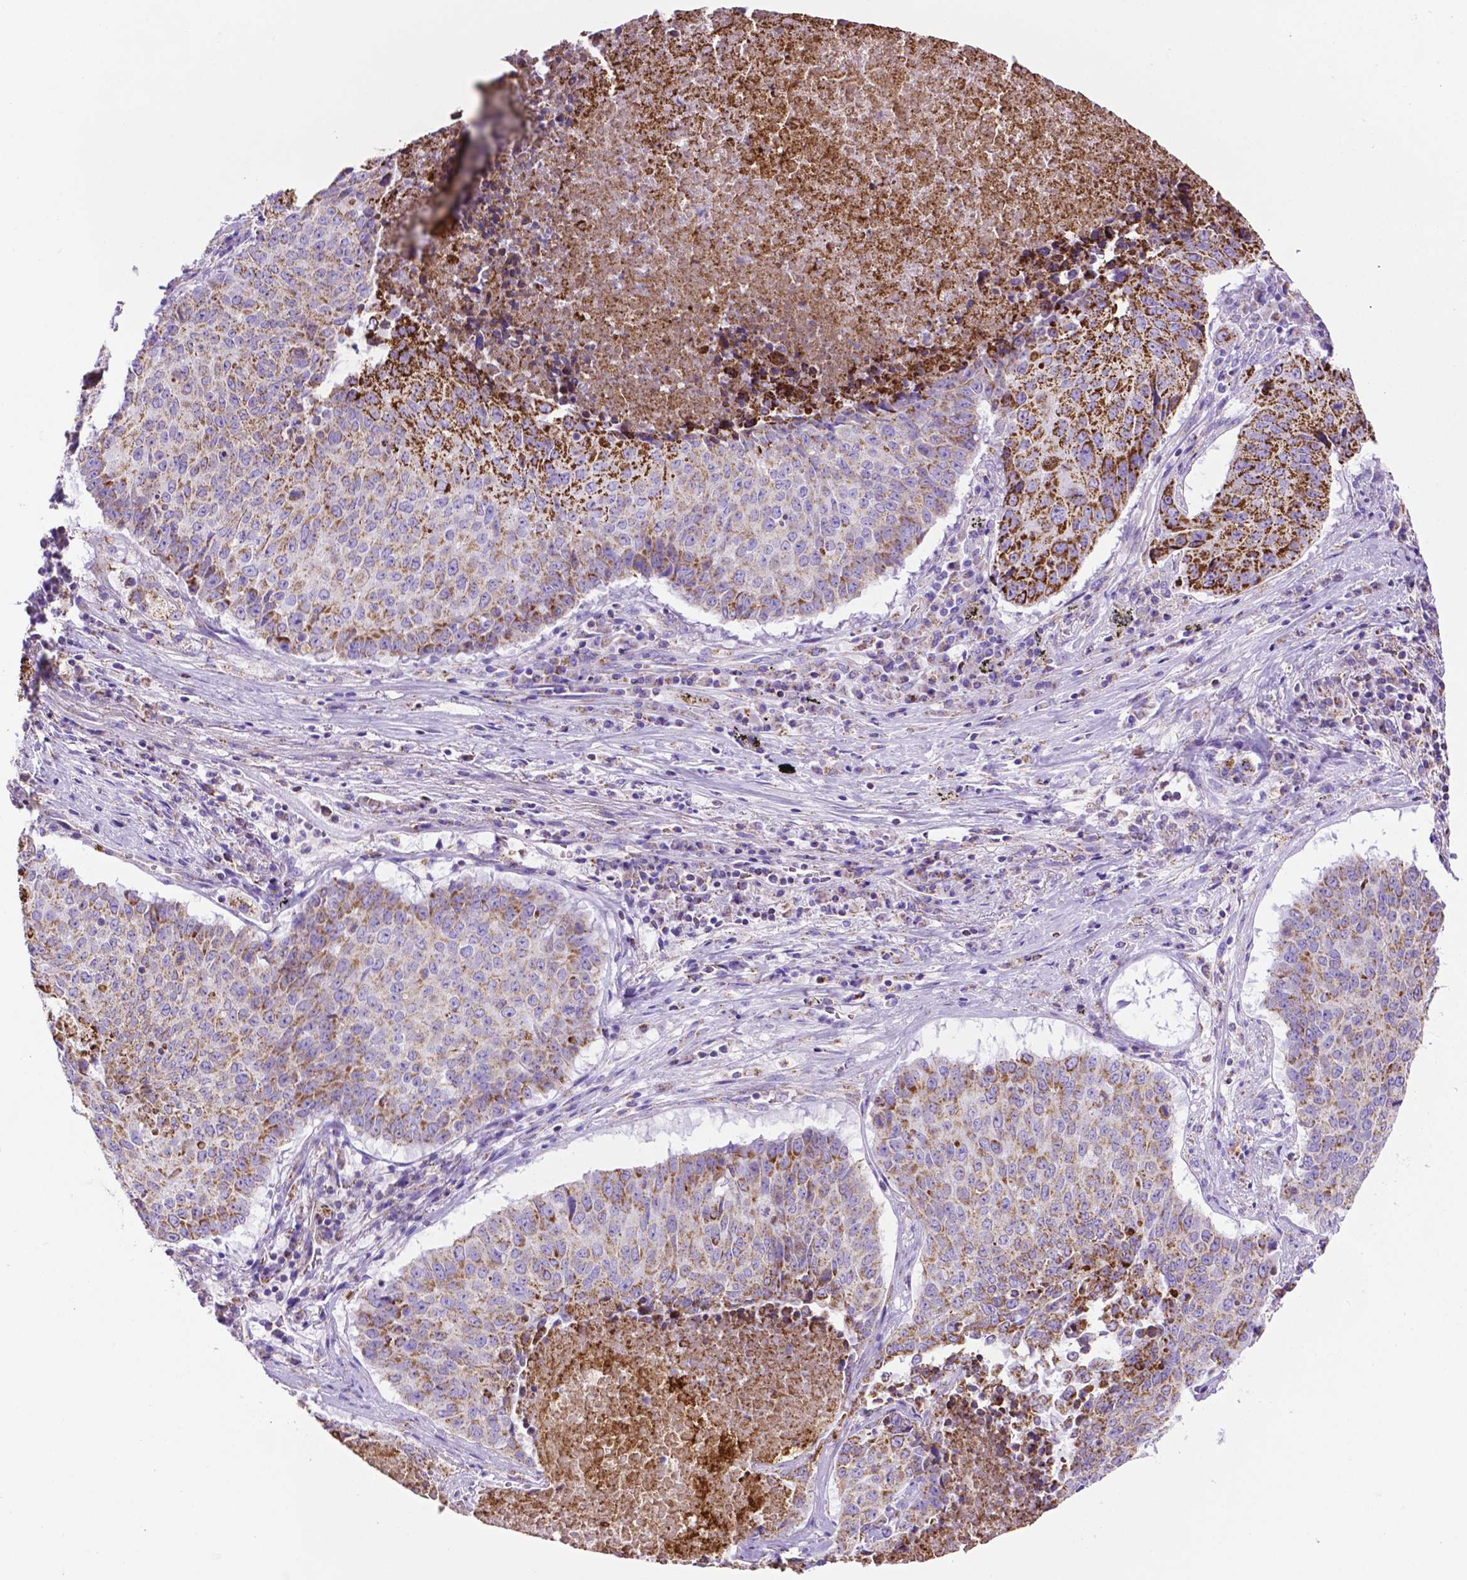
{"staining": {"intensity": "strong", "quantity": ">75%", "location": "cytoplasmic/membranous"}, "tissue": "lung cancer", "cell_type": "Tumor cells", "image_type": "cancer", "snomed": [{"axis": "morphology", "description": "Normal tissue, NOS"}, {"axis": "morphology", "description": "Squamous cell carcinoma, NOS"}, {"axis": "topography", "description": "Bronchus"}, {"axis": "topography", "description": "Lung"}], "caption": "Lung cancer stained with DAB immunohistochemistry (IHC) displays high levels of strong cytoplasmic/membranous positivity in approximately >75% of tumor cells.", "gene": "GDPD5", "patient": {"sex": "male", "age": 64}}